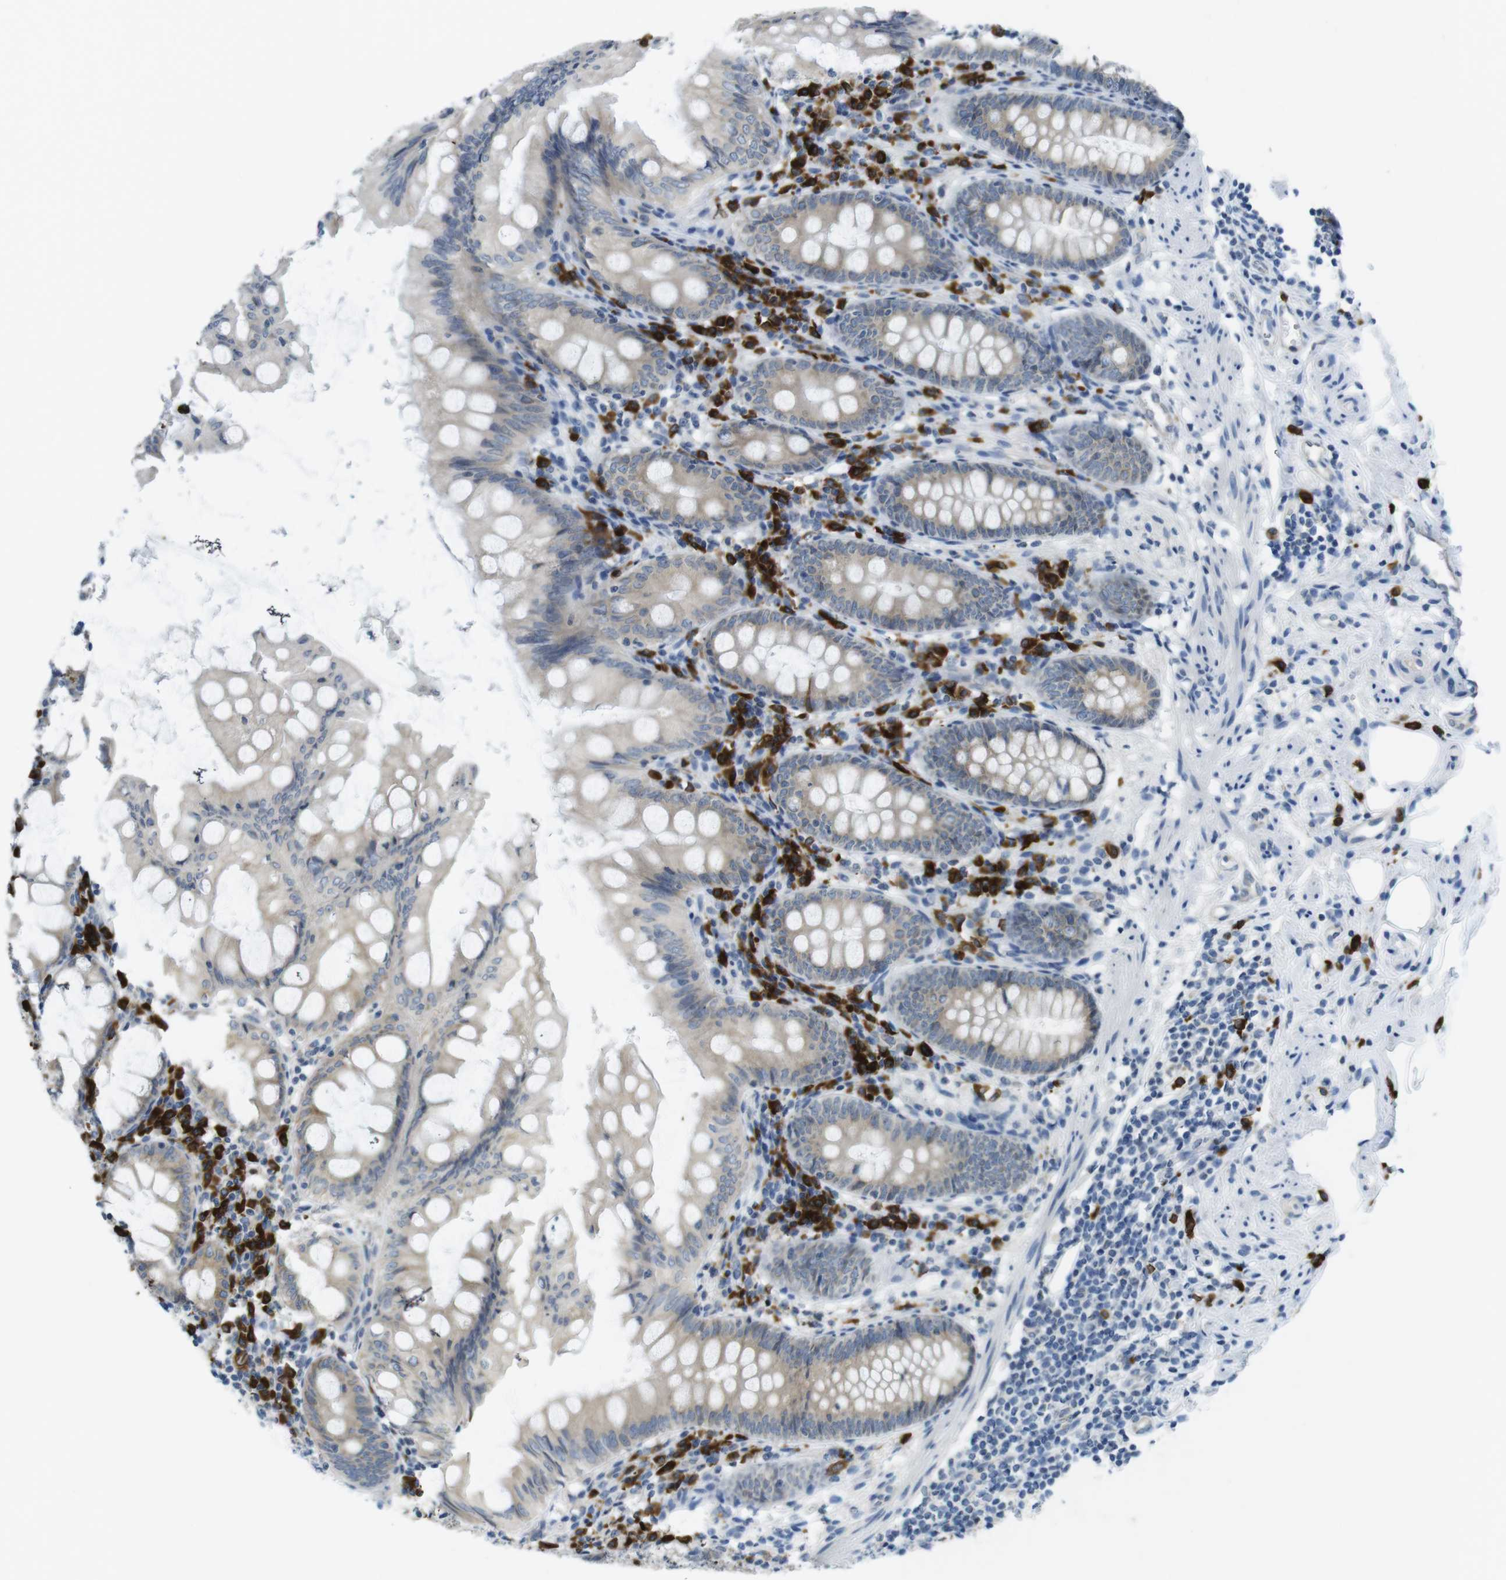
{"staining": {"intensity": "negative", "quantity": "none", "location": "none"}, "tissue": "appendix", "cell_type": "Glandular cells", "image_type": "normal", "snomed": [{"axis": "morphology", "description": "Normal tissue, NOS"}, {"axis": "topography", "description": "Appendix"}], "caption": "Immunohistochemistry (IHC) of normal appendix shows no expression in glandular cells. The staining is performed using DAB brown chromogen with nuclei counter-stained in using hematoxylin.", "gene": "CLPTM1L", "patient": {"sex": "female", "age": 77}}